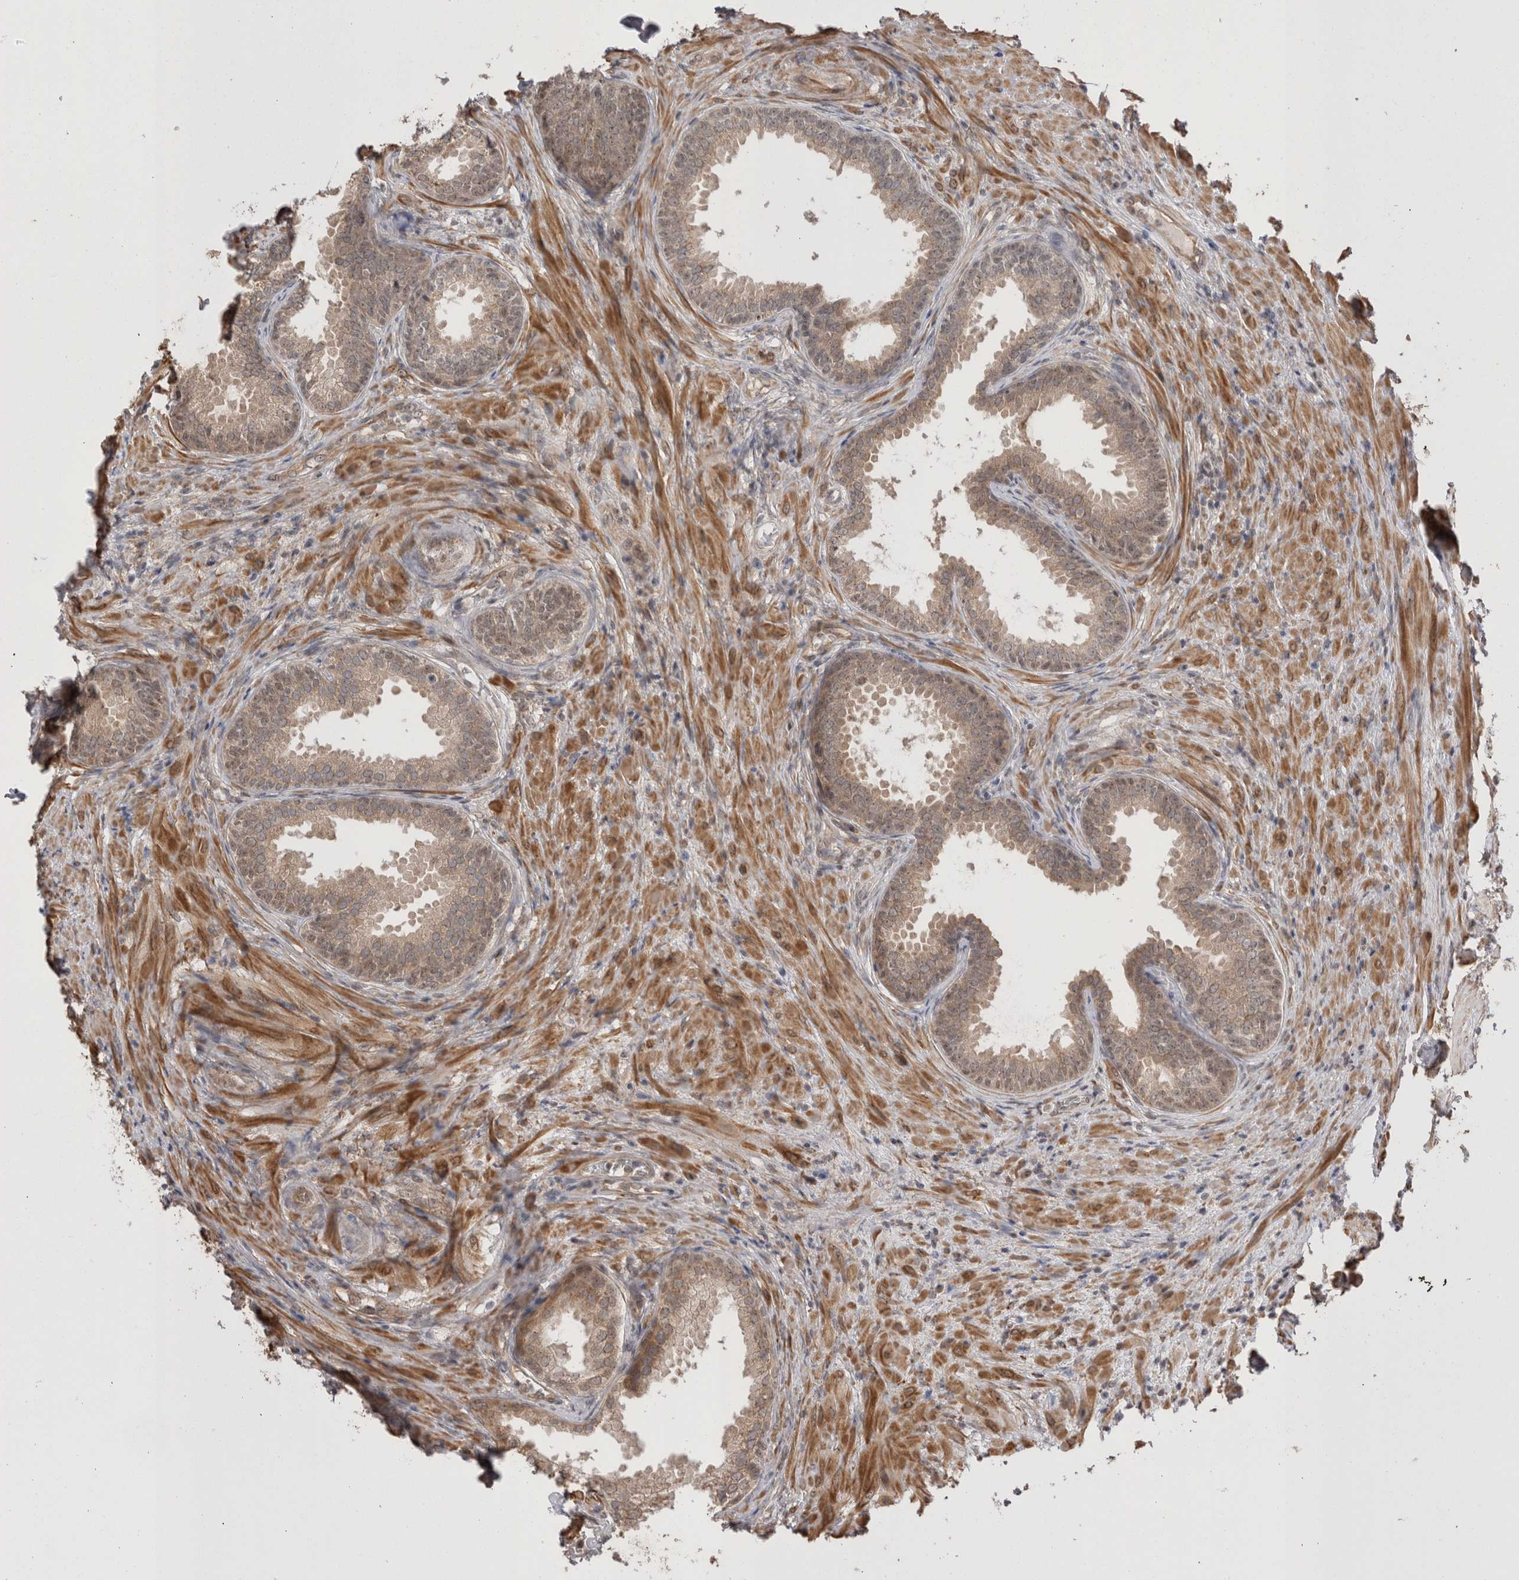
{"staining": {"intensity": "moderate", "quantity": "25%-75%", "location": "cytoplasmic/membranous,nuclear"}, "tissue": "prostate", "cell_type": "Glandular cells", "image_type": "normal", "snomed": [{"axis": "morphology", "description": "Normal tissue, NOS"}, {"axis": "topography", "description": "Prostate"}], "caption": "Glandular cells reveal moderate cytoplasmic/membranous,nuclear expression in about 25%-75% of cells in unremarkable prostate. (DAB IHC, brown staining for protein, blue staining for nuclei).", "gene": "EXOSC4", "patient": {"sex": "male", "age": 76}}